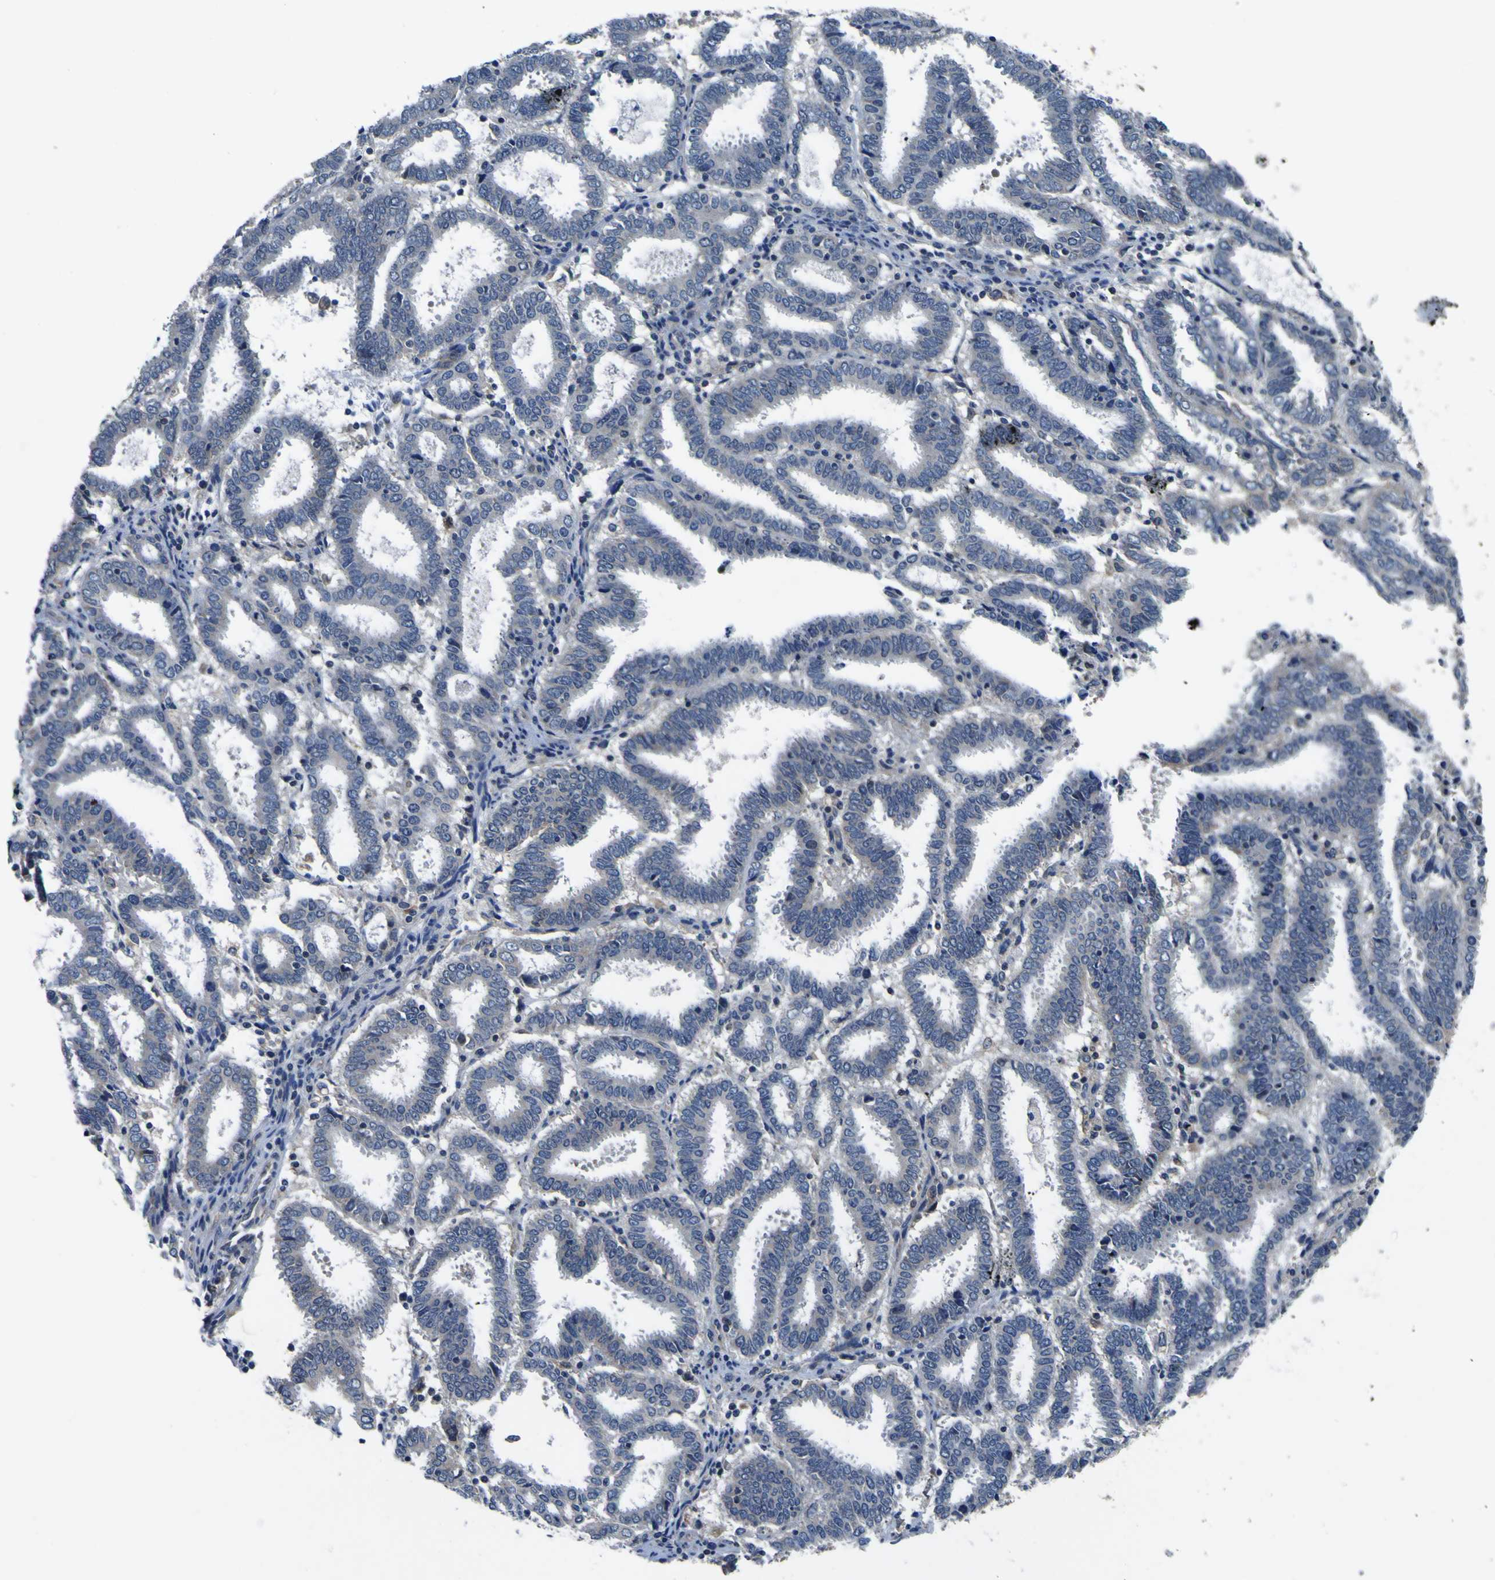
{"staining": {"intensity": "negative", "quantity": "none", "location": "none"}, "tissue": "endometrial cancer", "cell_type": "Tumor cells", "image_type": "cancer", "snomed": [{"axis": "morphology", "description": "Adenocarcinoma, NOS"}, {"axis": "topography", "description": "Uterus"}], "caption": "Immunohistochemistry (IHC) histopathology image of neoplastic tissue: endometrial cancer (adenocarcinoma) stained with DAB (3,3'-diaminobenzidine) shows no significant protein positivity in tumor cells.", "gene": "EPHB4", "patient": {"sex": "female", "age": 83}}